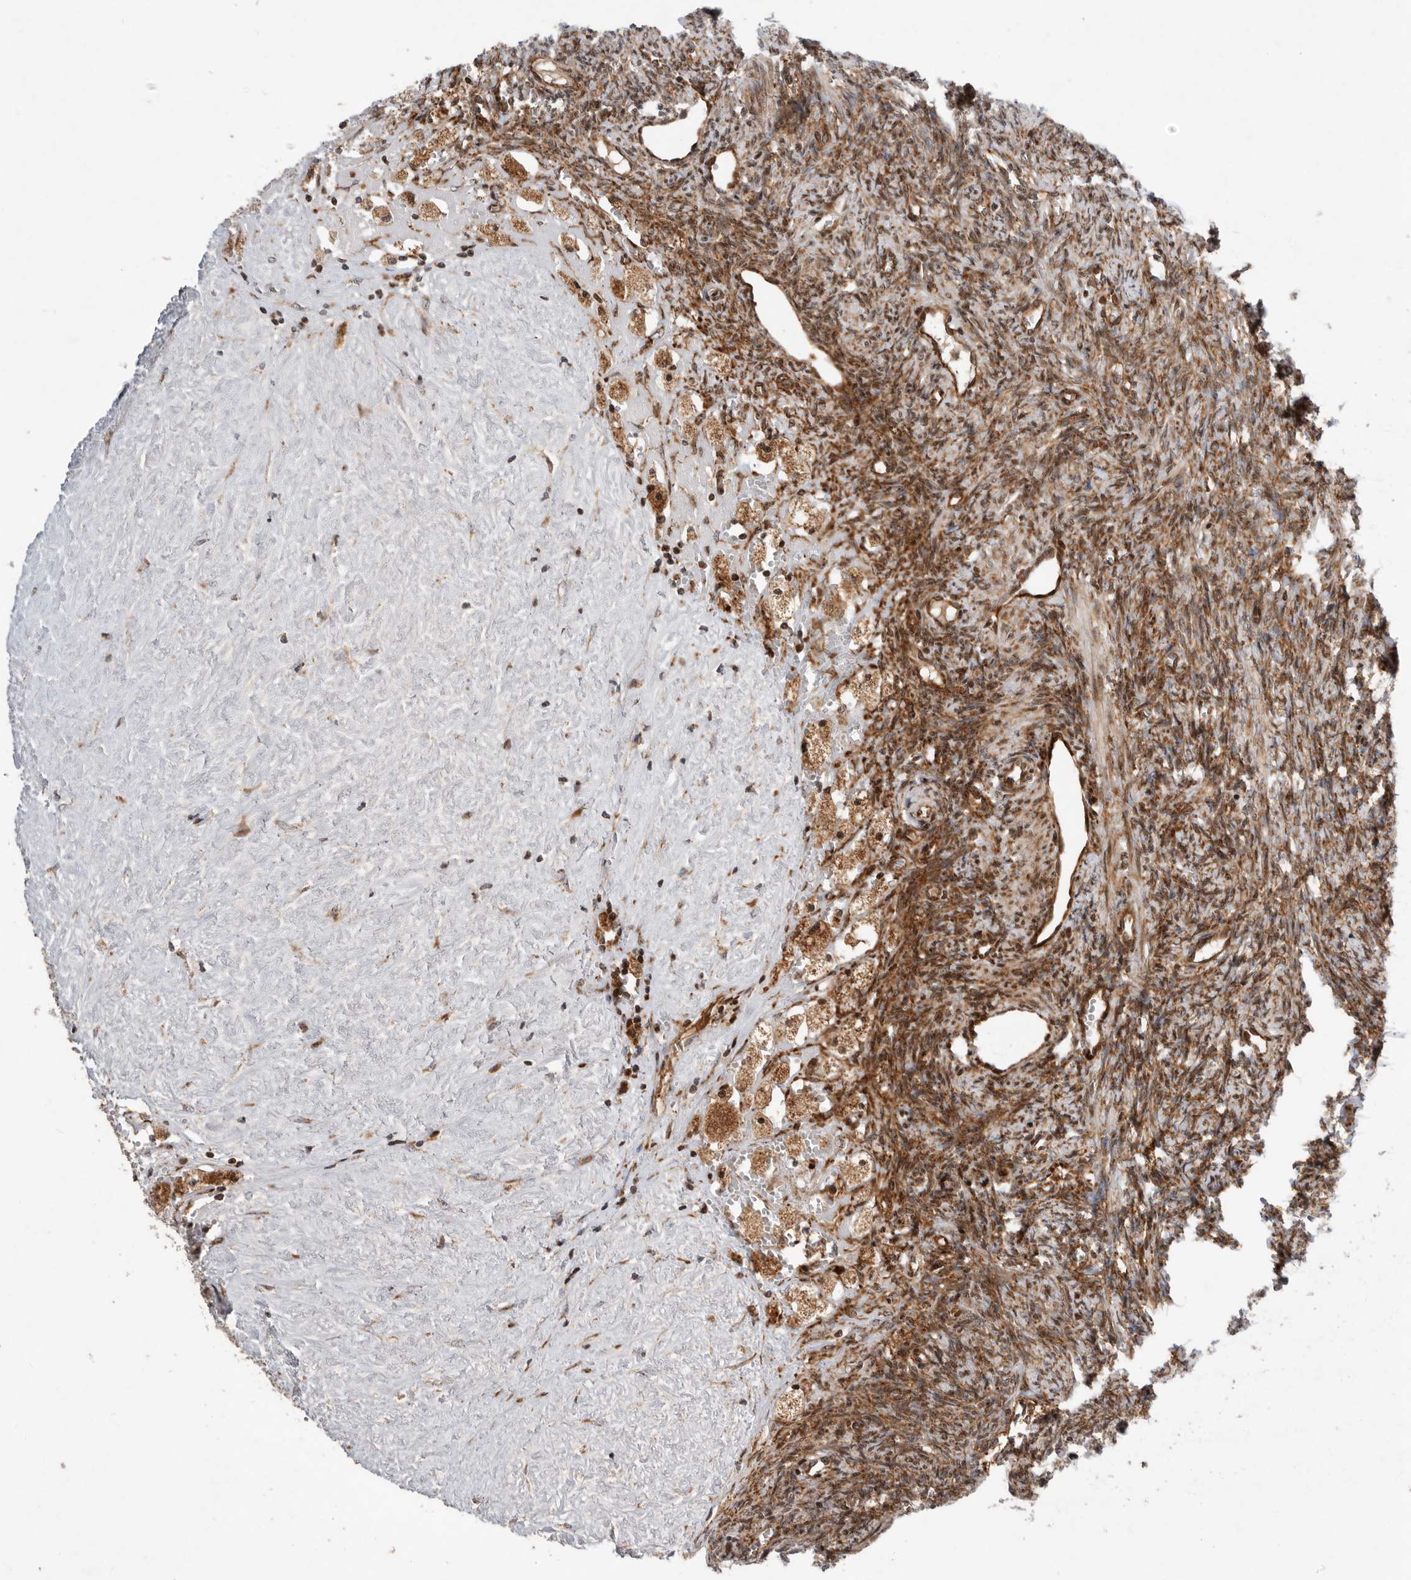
{"staining": {"intensity": "strong", "quantity": ">75%", "location": "cytoplasmic/membranous"}, "tissue": "ovary", "cell_type": "Follicle cells", "image_type": "normal", "snomed": [{"axis": "morphology", "description": "Normal tissue, NOS"}, {"axis": "topography", "description": "Ovary"}], "caption": "Benign ovary shows strong cytoplasmic/membranous expression in about >75% of follicle cells, visualized by immunohistochemistry. (DAB = brown stain, brightfield microscopy at high magnification).", "gene": "FZD3", "patient": {"sex": "female", "age": 41}}